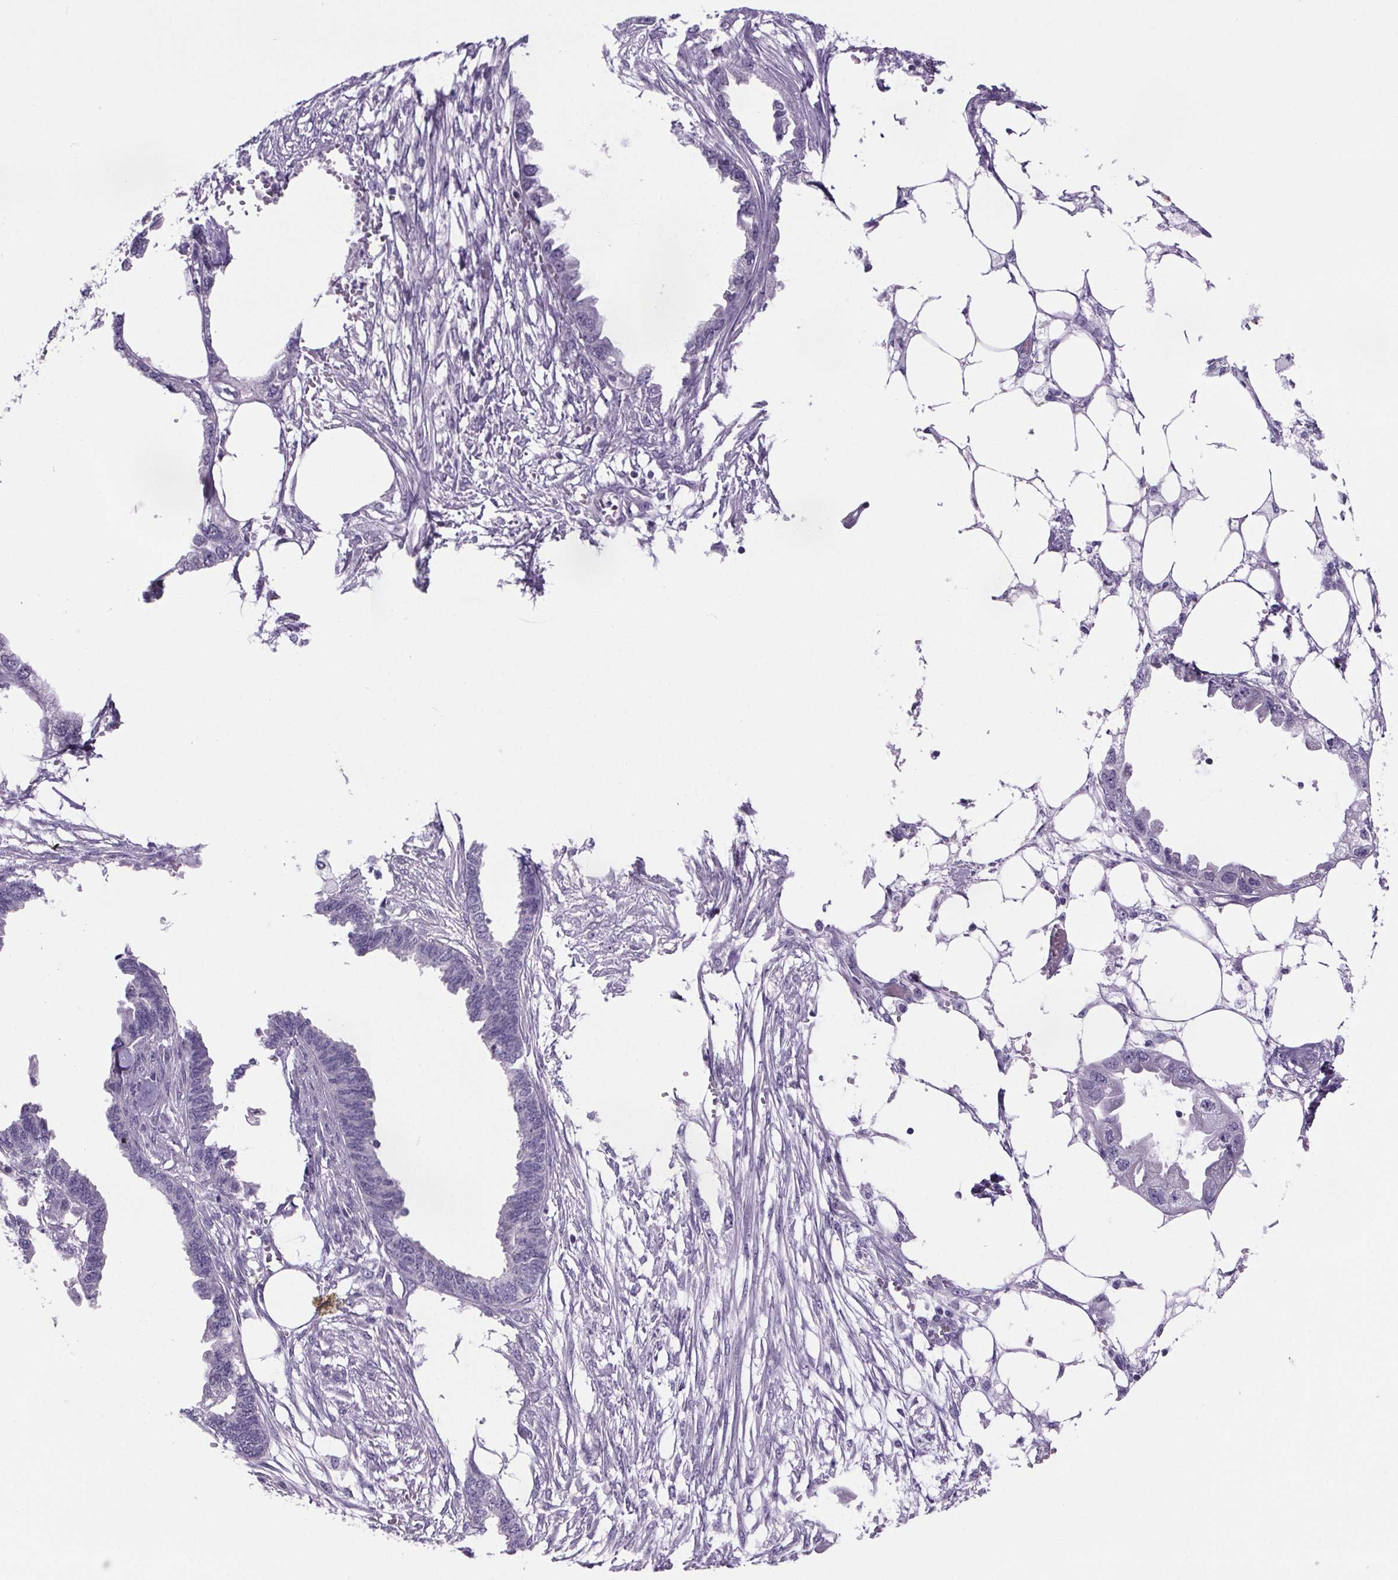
{"staining": {"intensity": "negative", "quantity": "none", "location": "none"}, "tissue": "endometrial cancer", "cell_type": "Tumor cells", "image_type": "cancer", "snomed": [{"axis": "morphology", "description": "Adenocarcinoma, NOS"}, {"axis": "morphology", "description": "Adenocarcinoma, metastatic, NOS"}, {"axis": "topography", "description": "Adipose tissue"}, {"axis": "topography", "description": "Endometrium"}], "caption": "Protein analysis of adenocarcinoma (endometrial) reveals no significant expression in tumor cells. (Stains: DAB immunohistochemistry (IHC) with hematoxylin counter stain, Microscopy: brightfield microscopy at high magnification).", "gene": "CUBN", "patient": {"sex": "female", "age": 67}}